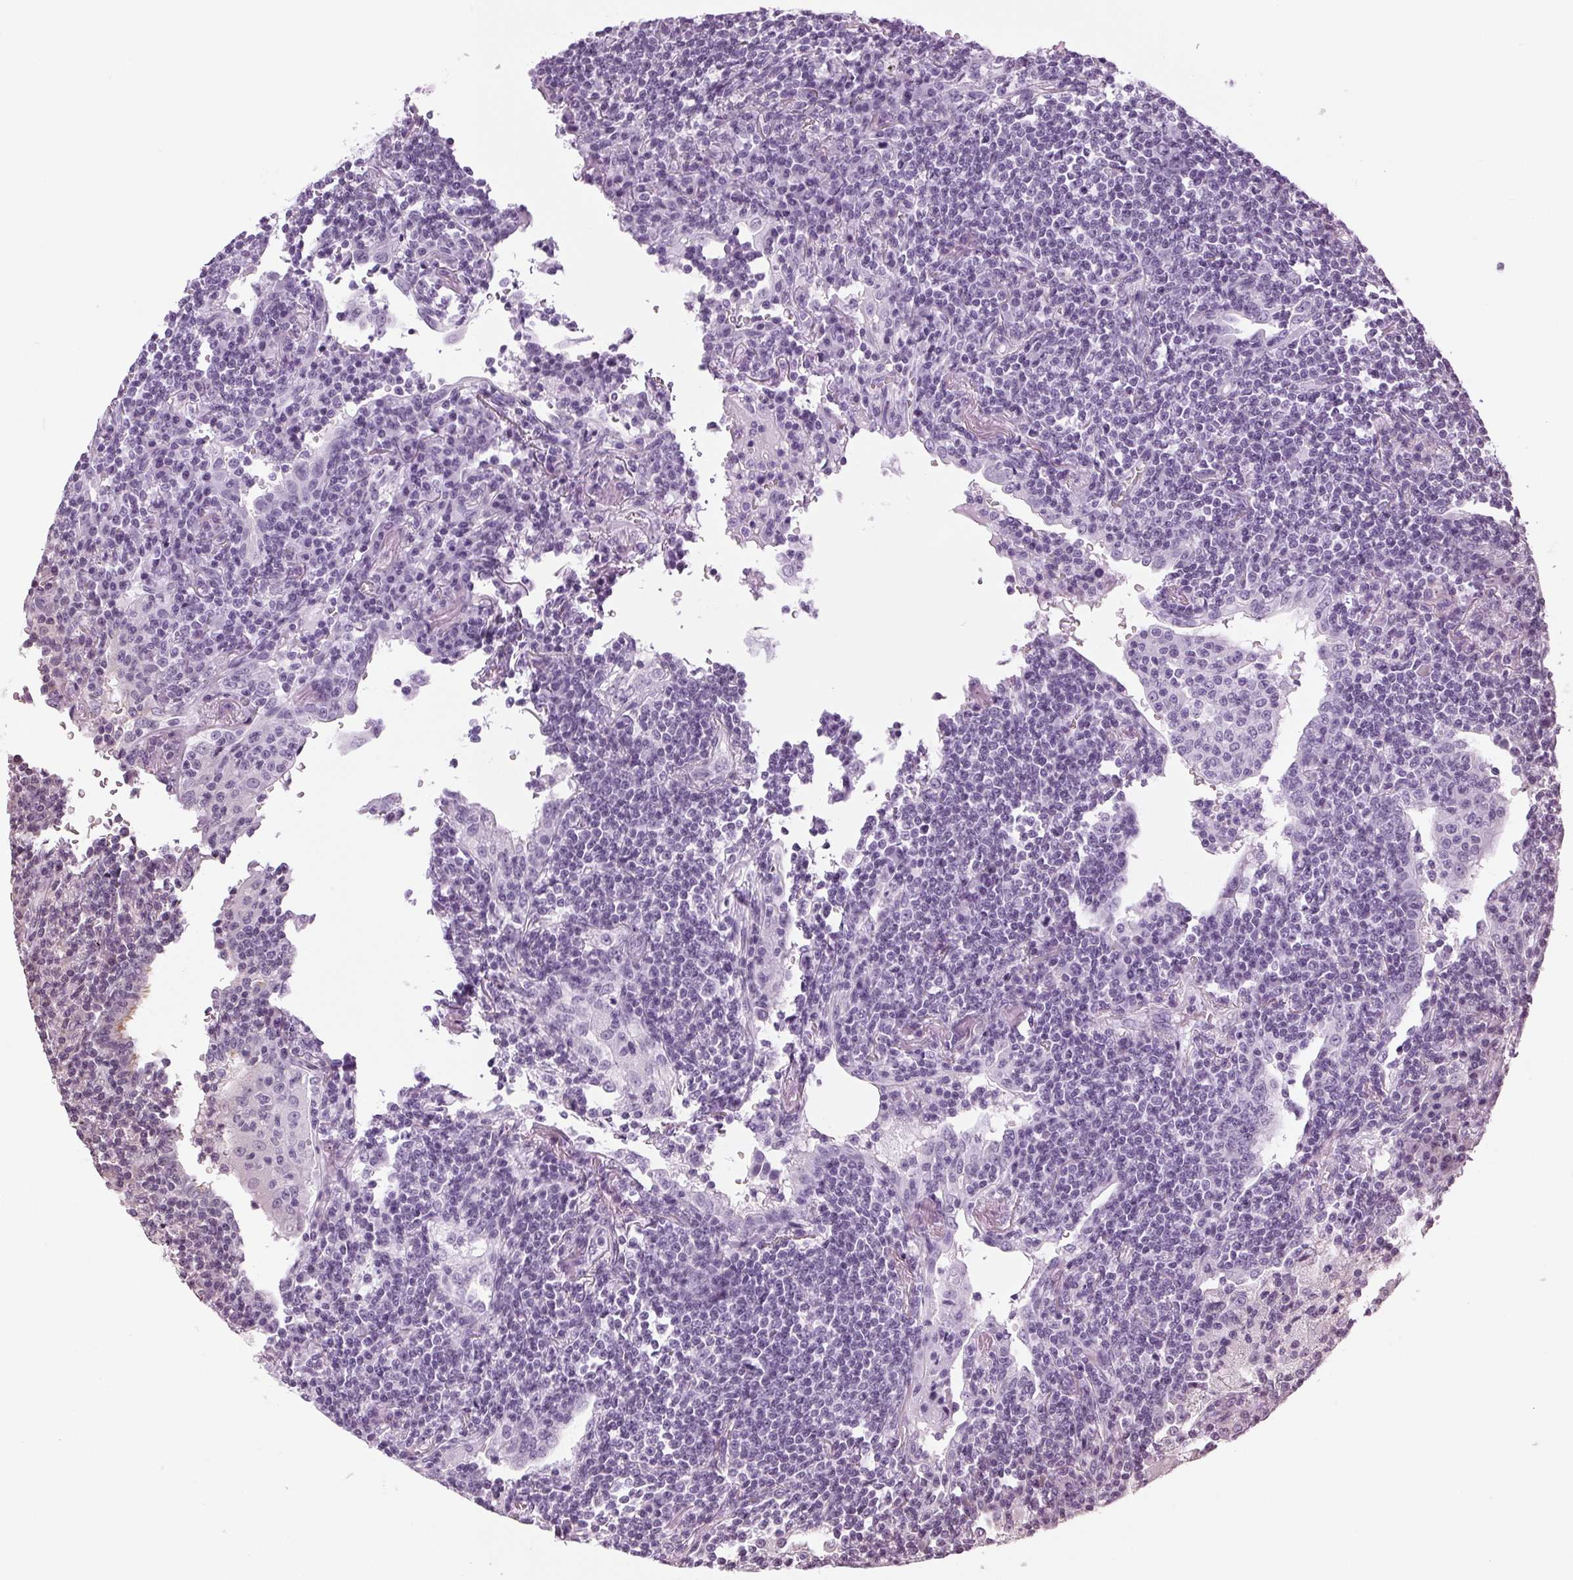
{"staining": {"intensity": "negative", "quantity": "none", "location": "none"}, "tissue": "lymphoma", "cell_type": "Tumor cells", "image_type": "cancer", "snomed": [{"axis": "morphology", "description": "Malignant lymphoma, non-Hodgkin's type, Low grade"}, {"axis": "topography", "description": "Lung"}], "caption": "IHC image of lymphoma stained for a protein (brown), which reveals no staining in tumor cells. Nuclei are stained in blue.", "gene": "DNAH12", "patient": {"sex": "female", "age": 71}}